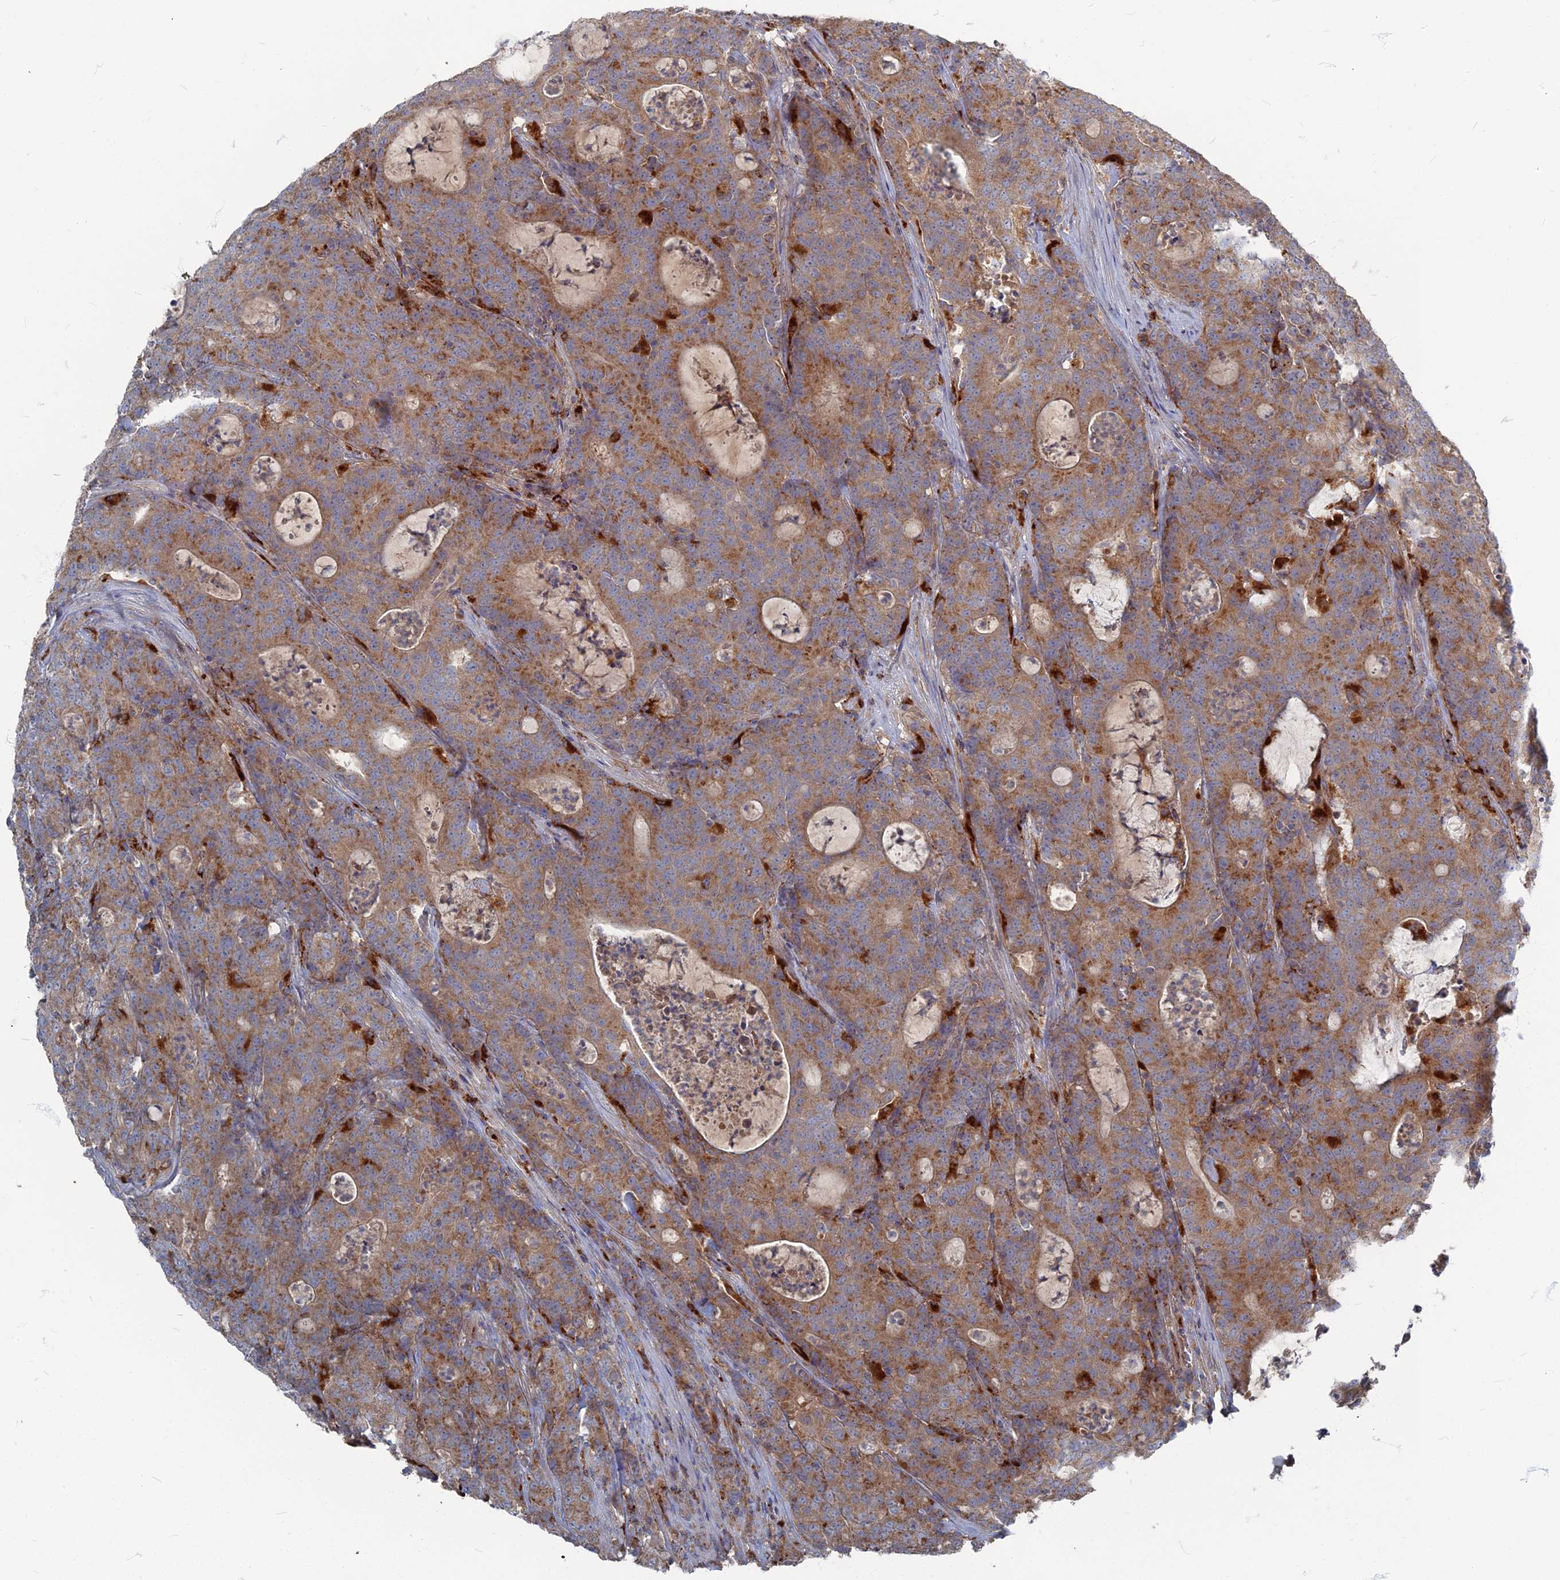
{"staining": {"intensity": "moderate", "quantity": ">75%", "location": "cytoplasmic/membranous"}, "tissue": "colorectal cancer", "cell_type": "Tumor cells", "image_type": "cancer", "snomed": [{"axis": "morphology", "description": "Adenocarcinoma, NOS"}, {"axis": "topography", "description": "Colon"}], "caption": "Protein expression analysis of human colorectal cancer (adenocarcinoma) reveals moderate cytoplasmic/membranous expression in about >75% of tumor cells. Nuclei are stained in blue.", "gene": "PPCDC", "patient": {"sex": "male", "age": 83}}